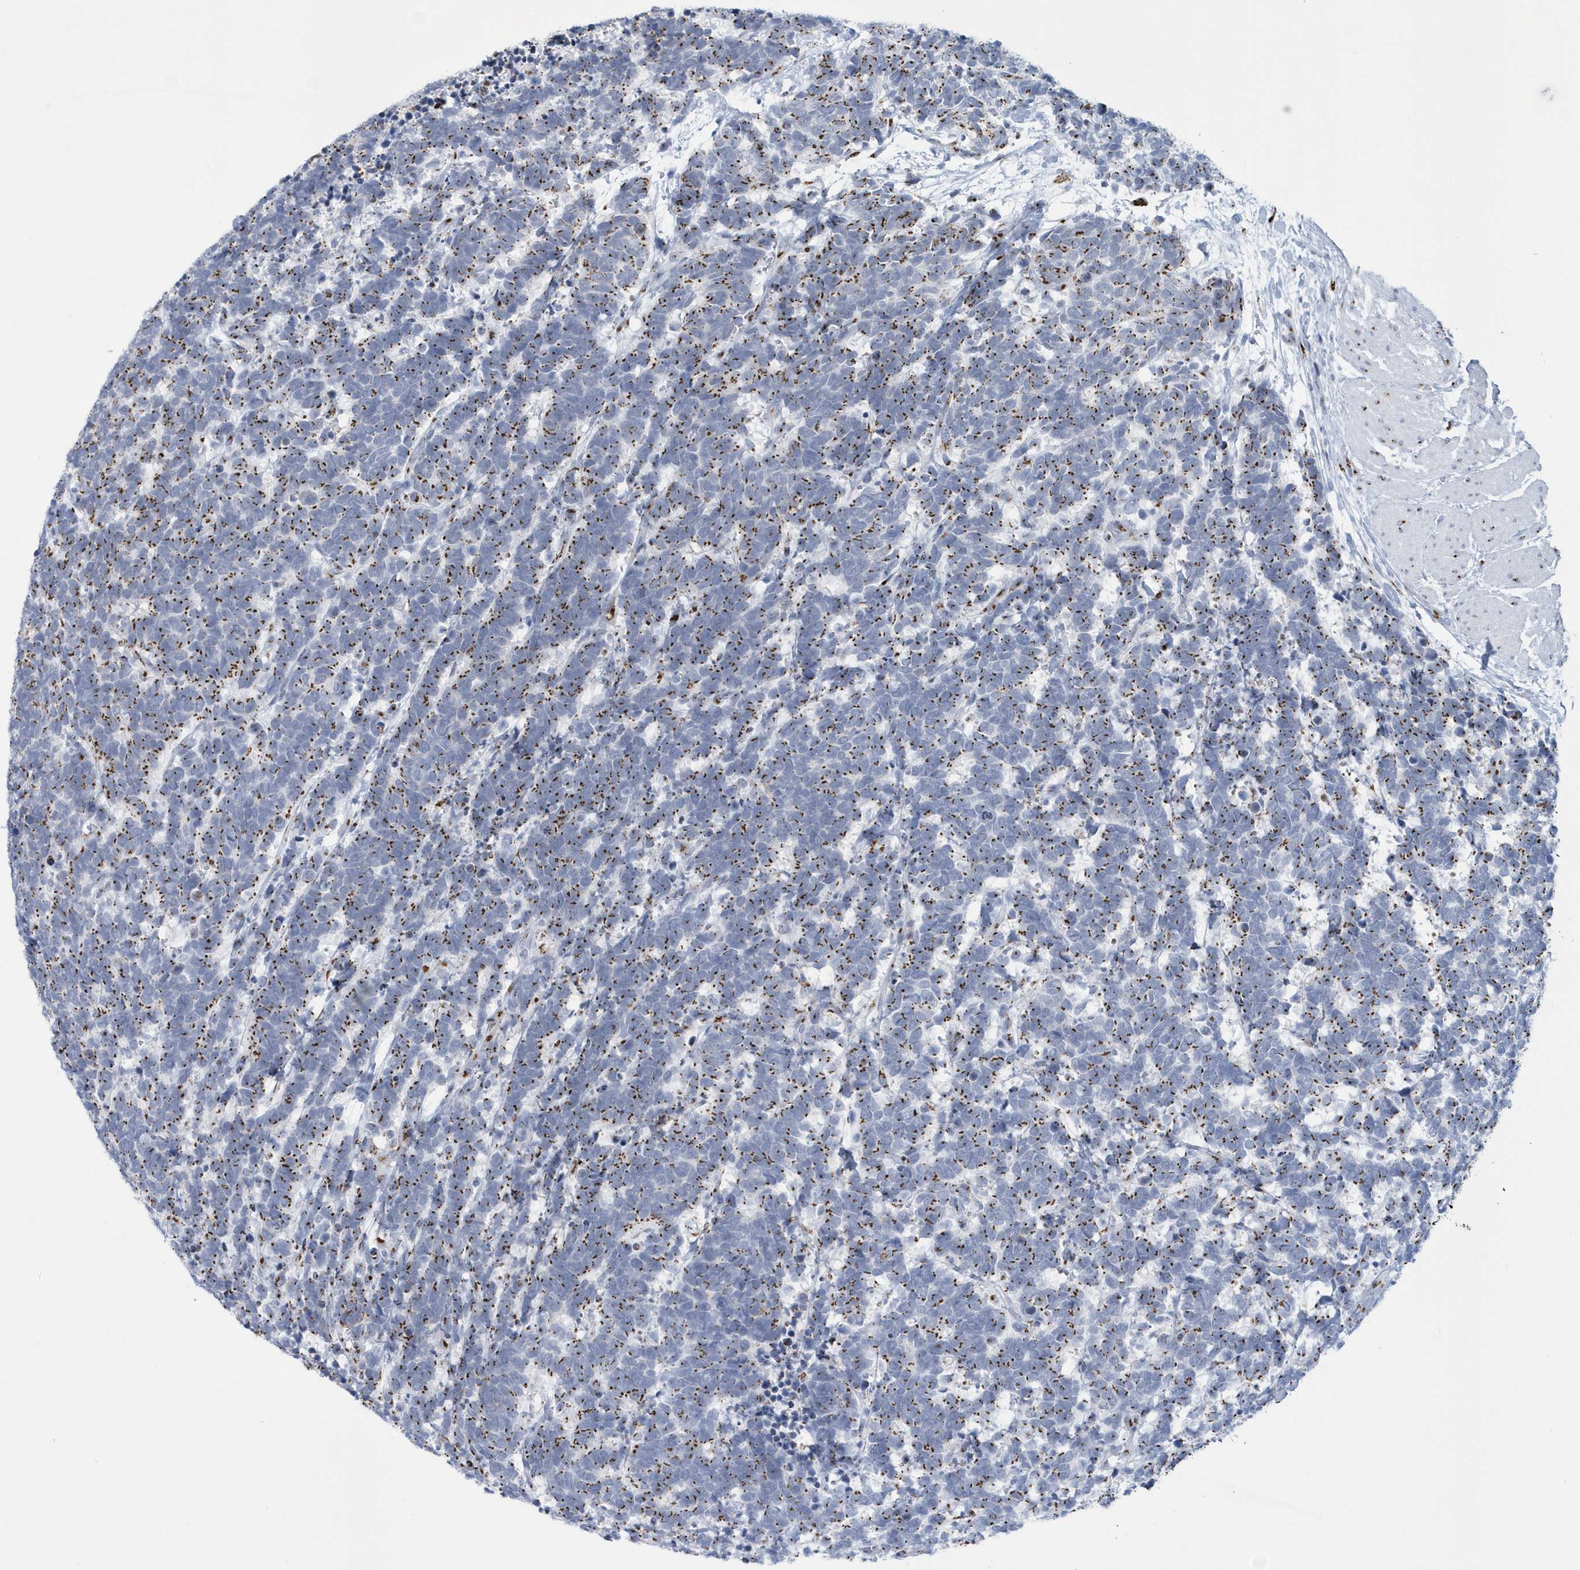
{"staining": {"intensity": "moderate", "quantity": "25%-75%", "location": "cytoplasmic/membranous"}, "tissue": "carcinoid", "cell_type": "Tumor cells", "image_type": "cancer", "snomed": [{"axis": "morphology", "description": "Carcinoma, NOS"}, {"axis": "morphology", "description": "Carcinoid, malignant, NOS"}, {"axis": "topography", "description": "Urinary bladder"}], "caption": "IHC staining of malignant carcinoid, which reveals medium levels of moderate cytoplasmic/membranous positivity in about 25%-75% of tumor cells indicating moderate cytoplasmic/membranous protein expression. The staining was performed using DAB (3,3'-diaminobenzidine) (brown) for protein detection and nuclei were counterstained in hematoxylin (blue).", "gene": "SLX9", "patient": {"sex": "male", "age": 57}}